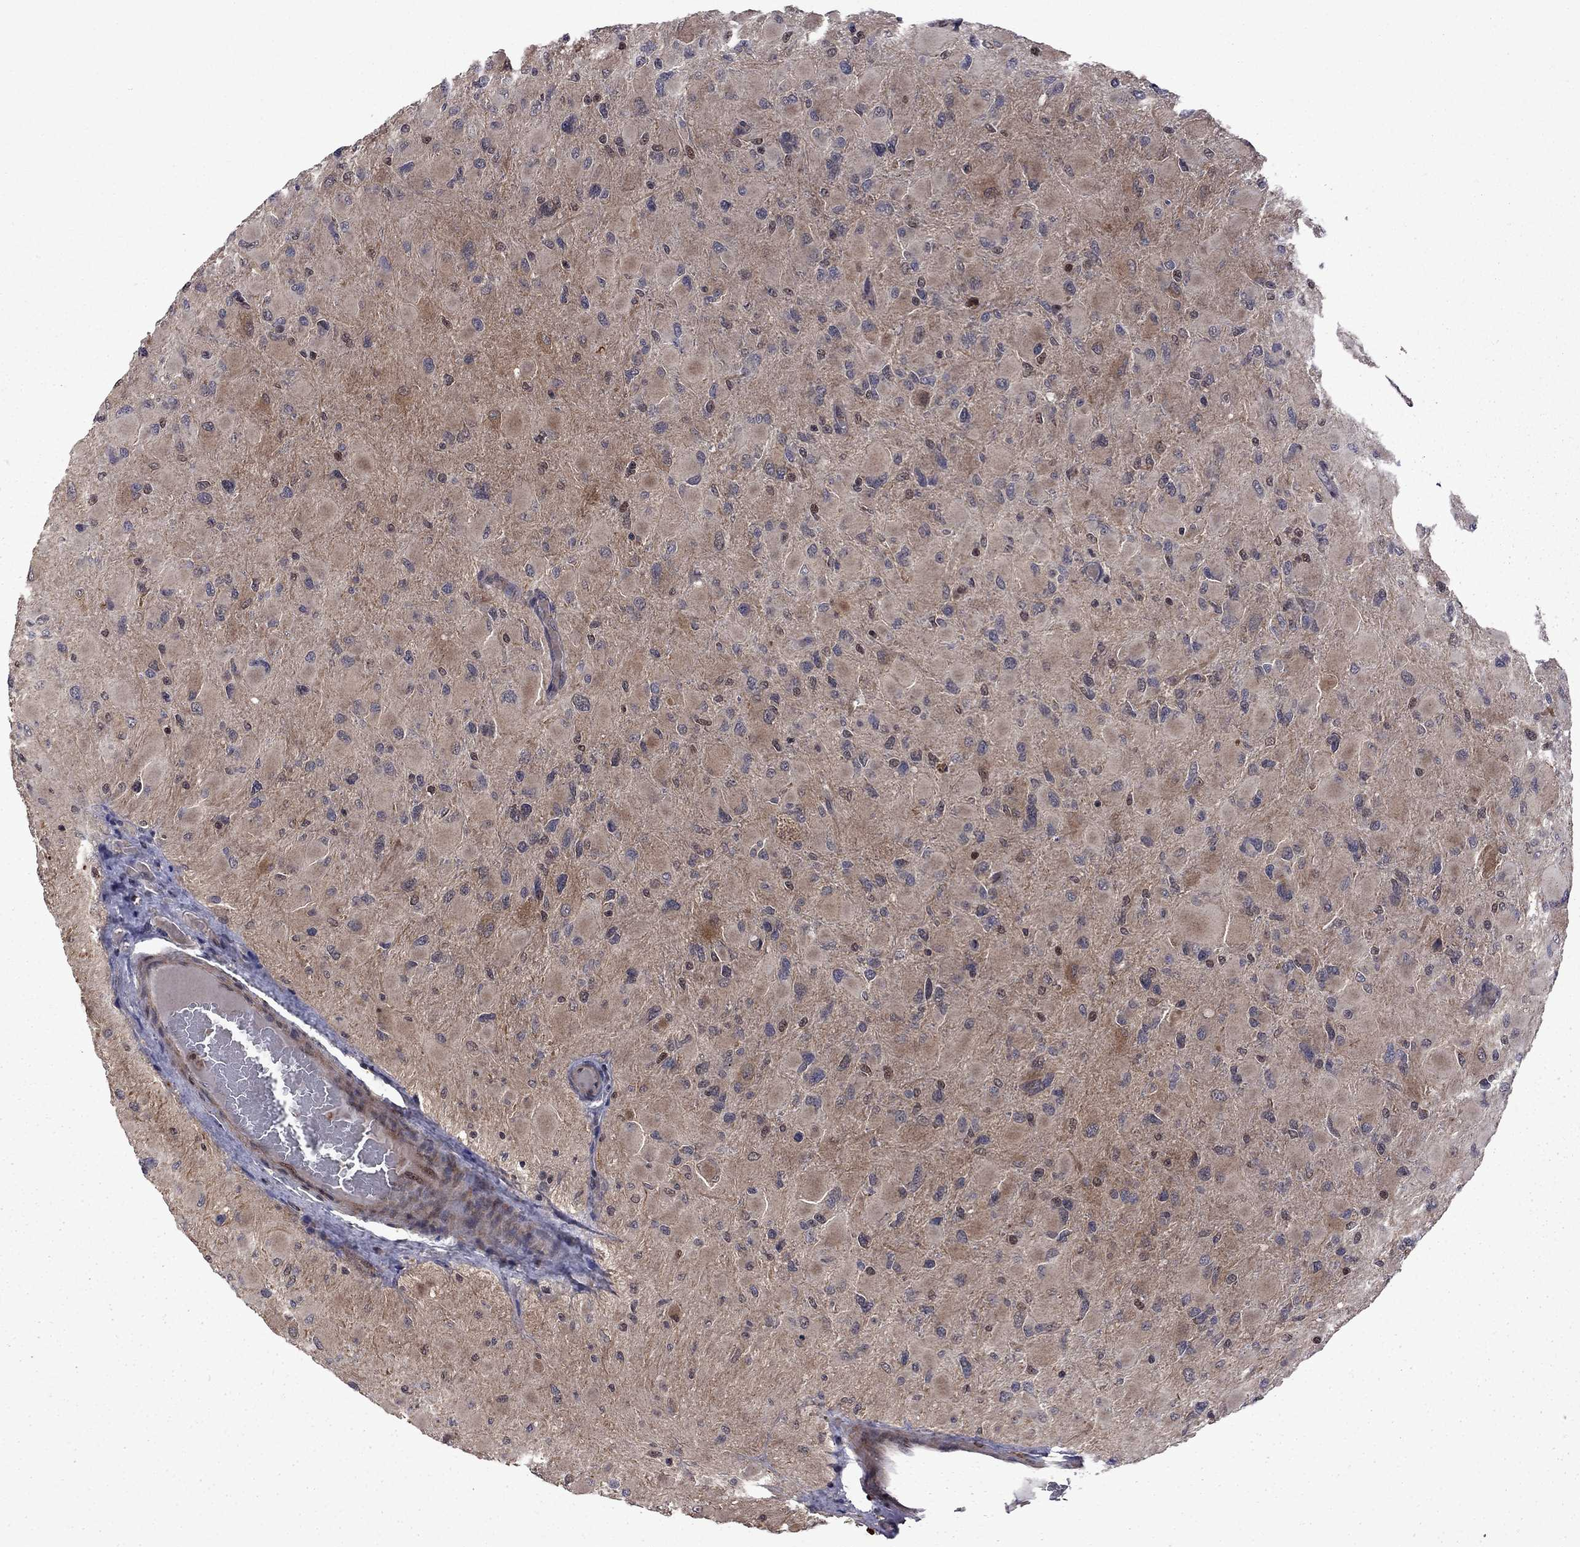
{"staining": {"intensity": "moderate", "quantity": "<25%", "location": "cytoplasmic/membranous"}, "tissue": "glioma", "cell_type": "Tumor cells", "image_type": "cancer", "snomed": [{"axis": "morphology", "description": "Glioma, malignant, High grade"}, {"axis": "topography", "description": "Cerebral cortex"}], "caption": "A high-resolution photomicrograph shows IHC staining of malignant glioma (high-grade), which reveals moderate cytoplasmic/membranous positivity in about <25% of tumor cells. Using DAB (3,3'-diaminobenzidine) (brown) and hematoxylin (blue) stains, captured at high magnification using brightfield microscopy.", "gene": "IPP", "patient": {"sex": "female", "age": 36}}